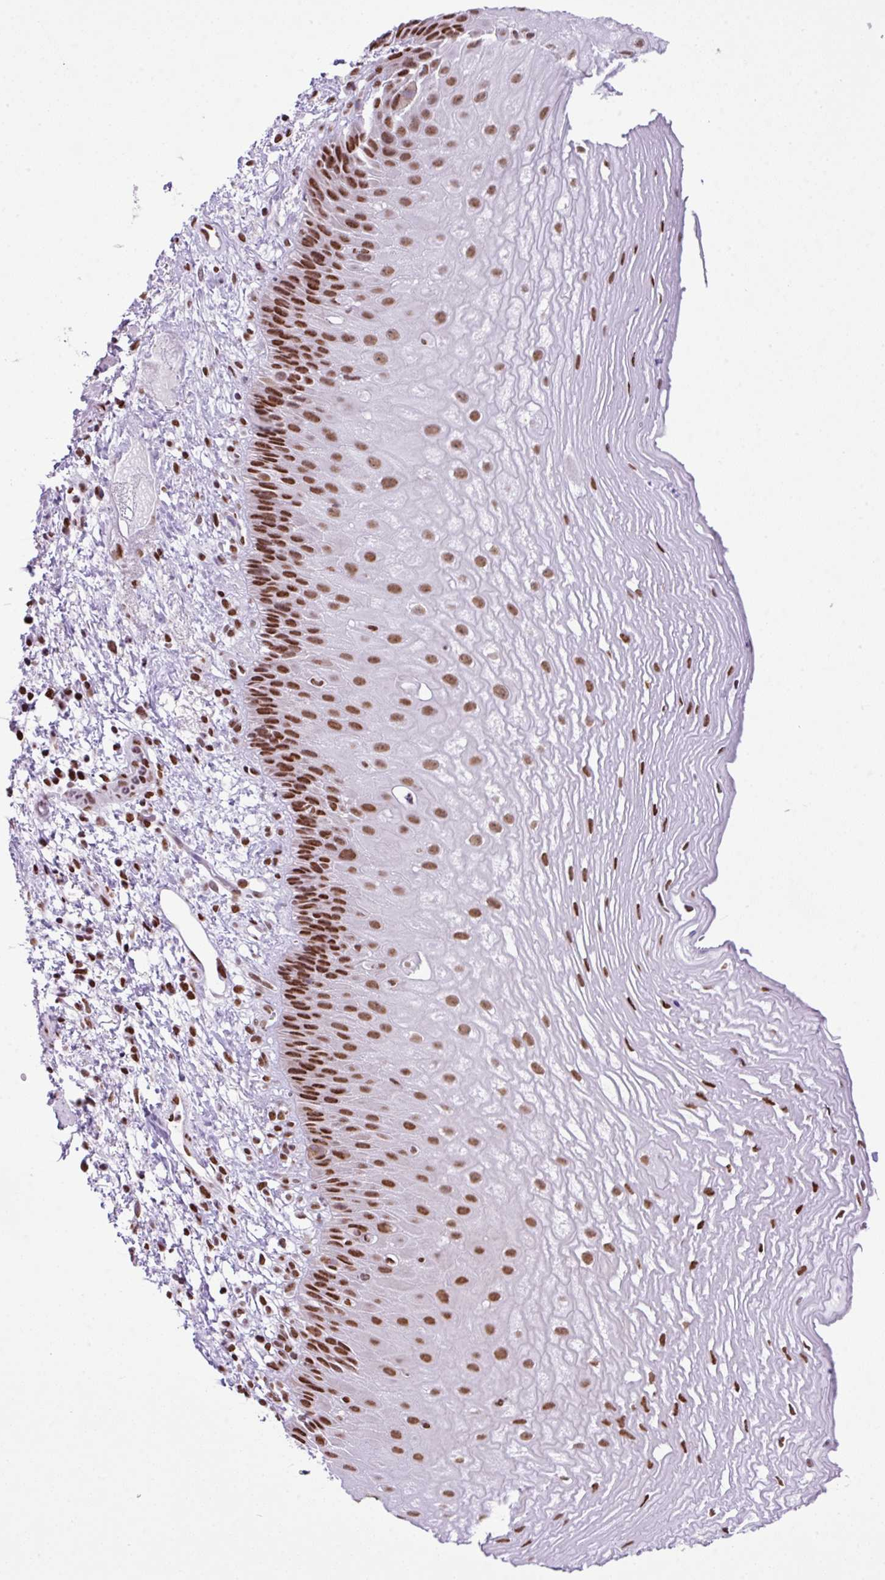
{"staining": {"intensity": "strong", "quantity": "25%-75%", "location": "nuclear"}, "tissue": "esophagus", "cell_type": "Squamous epithelial cells", "image_type": "normal", "snomed": [{"axis": "morphology", "description": "Normal tissue, NOS"}, {"axis": "topography", "description": "Esophagus"}], "caption": "Squamous epithelial cells show high levels of strong nuclear expression in about 25%-75% of cells in normal esophagus.", "gene": "RARG", "patient": {"sex": "male", "age": 60}}